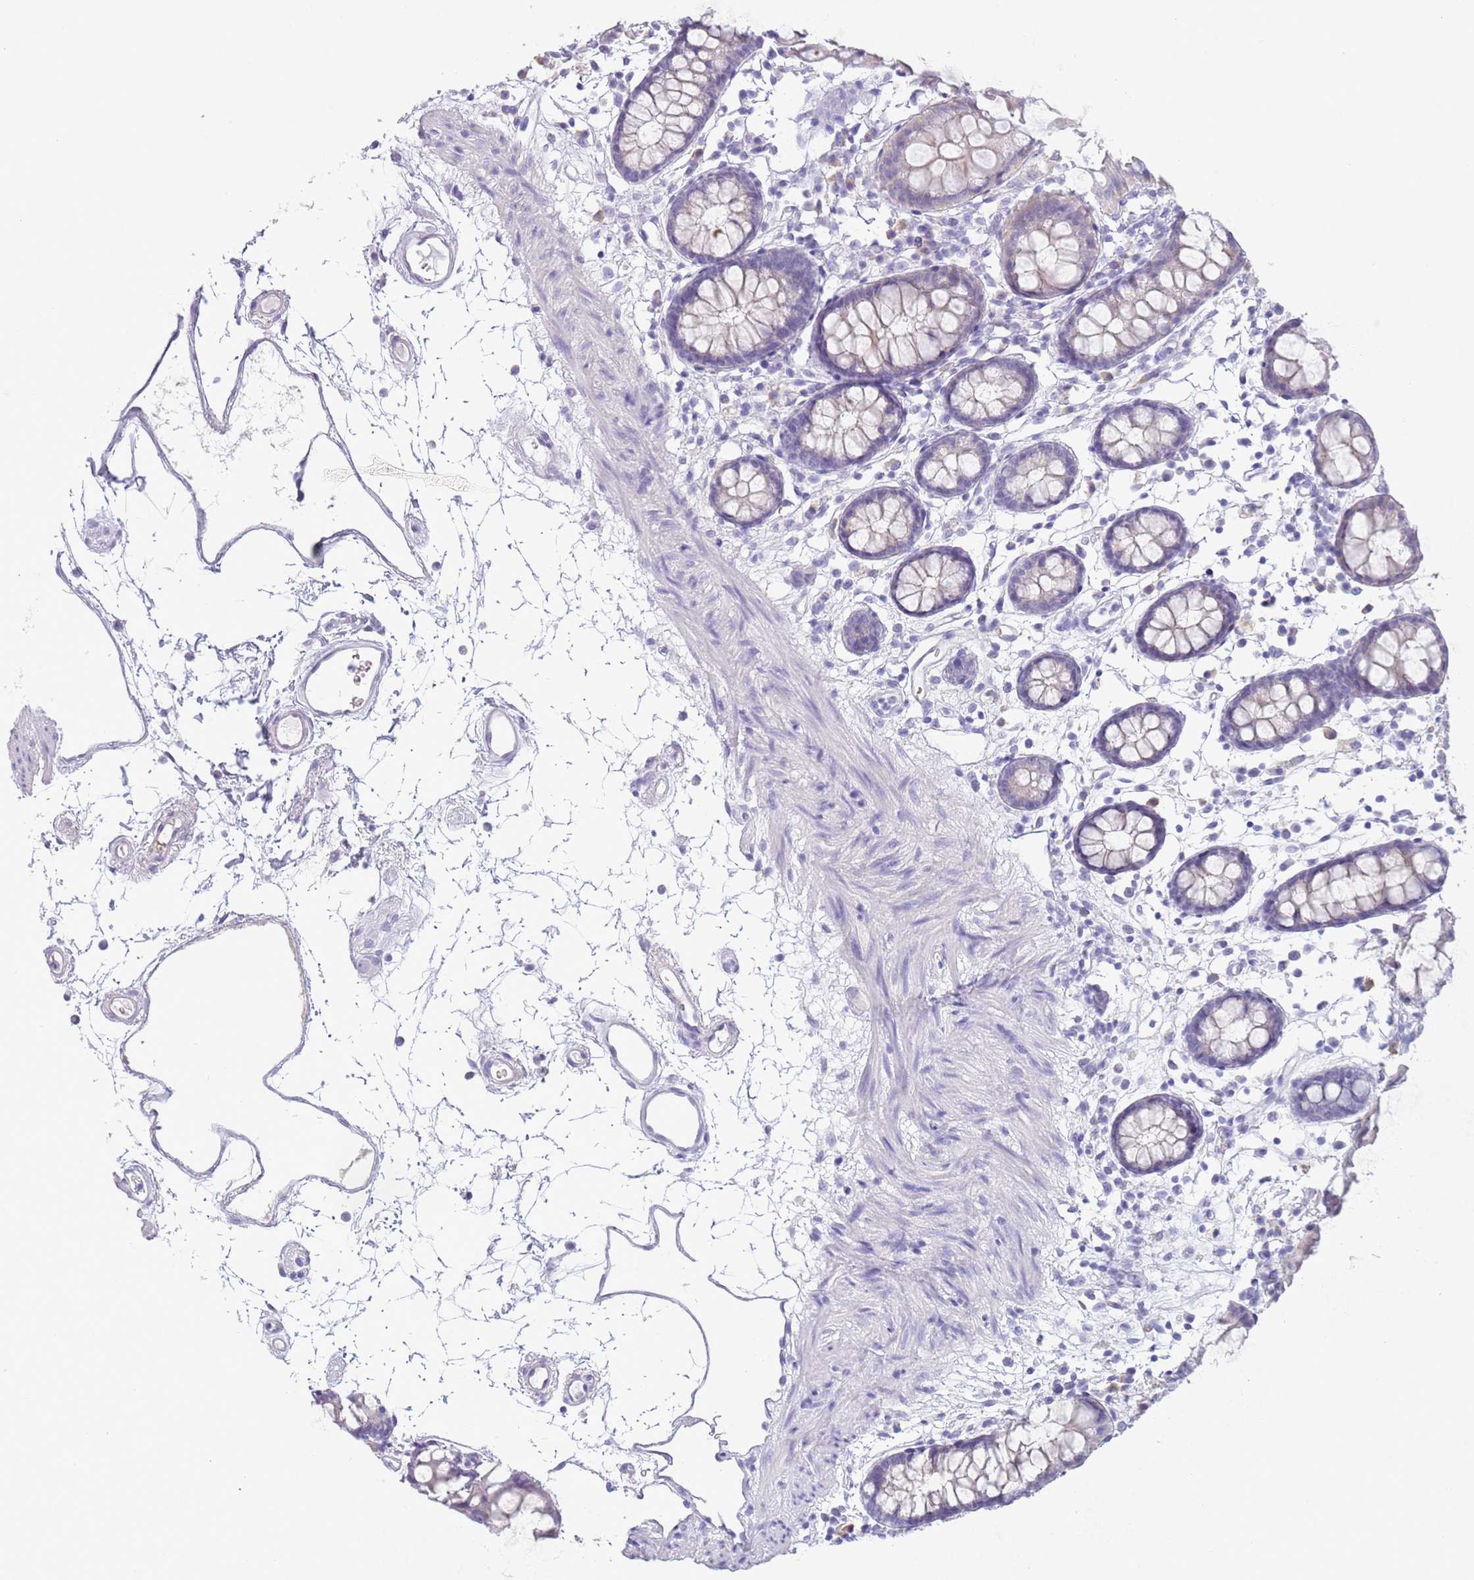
{"staining": {"intensity": "negative", "quantity": "none", "location": "none"}, "tissue": "colon", "cell_type": "Endothelial cells", "image_type": "normal", "snomed": [{"axis": "morphology", "description": "Normal tissue, NOS"}, {"axis": "topography", "description": "Colon"}], "caption": "The IHC histopathology image has no significant staining in endothelial cells of colon. (Stains: DAB (3,3'-diaminobenzidine) immunohistochemistry with hematoxylin counter stain, Microscopy: brightfield microscopy at high magnification).", "gene": "ACR", "patient": {"sex": "female", "age": 84}}